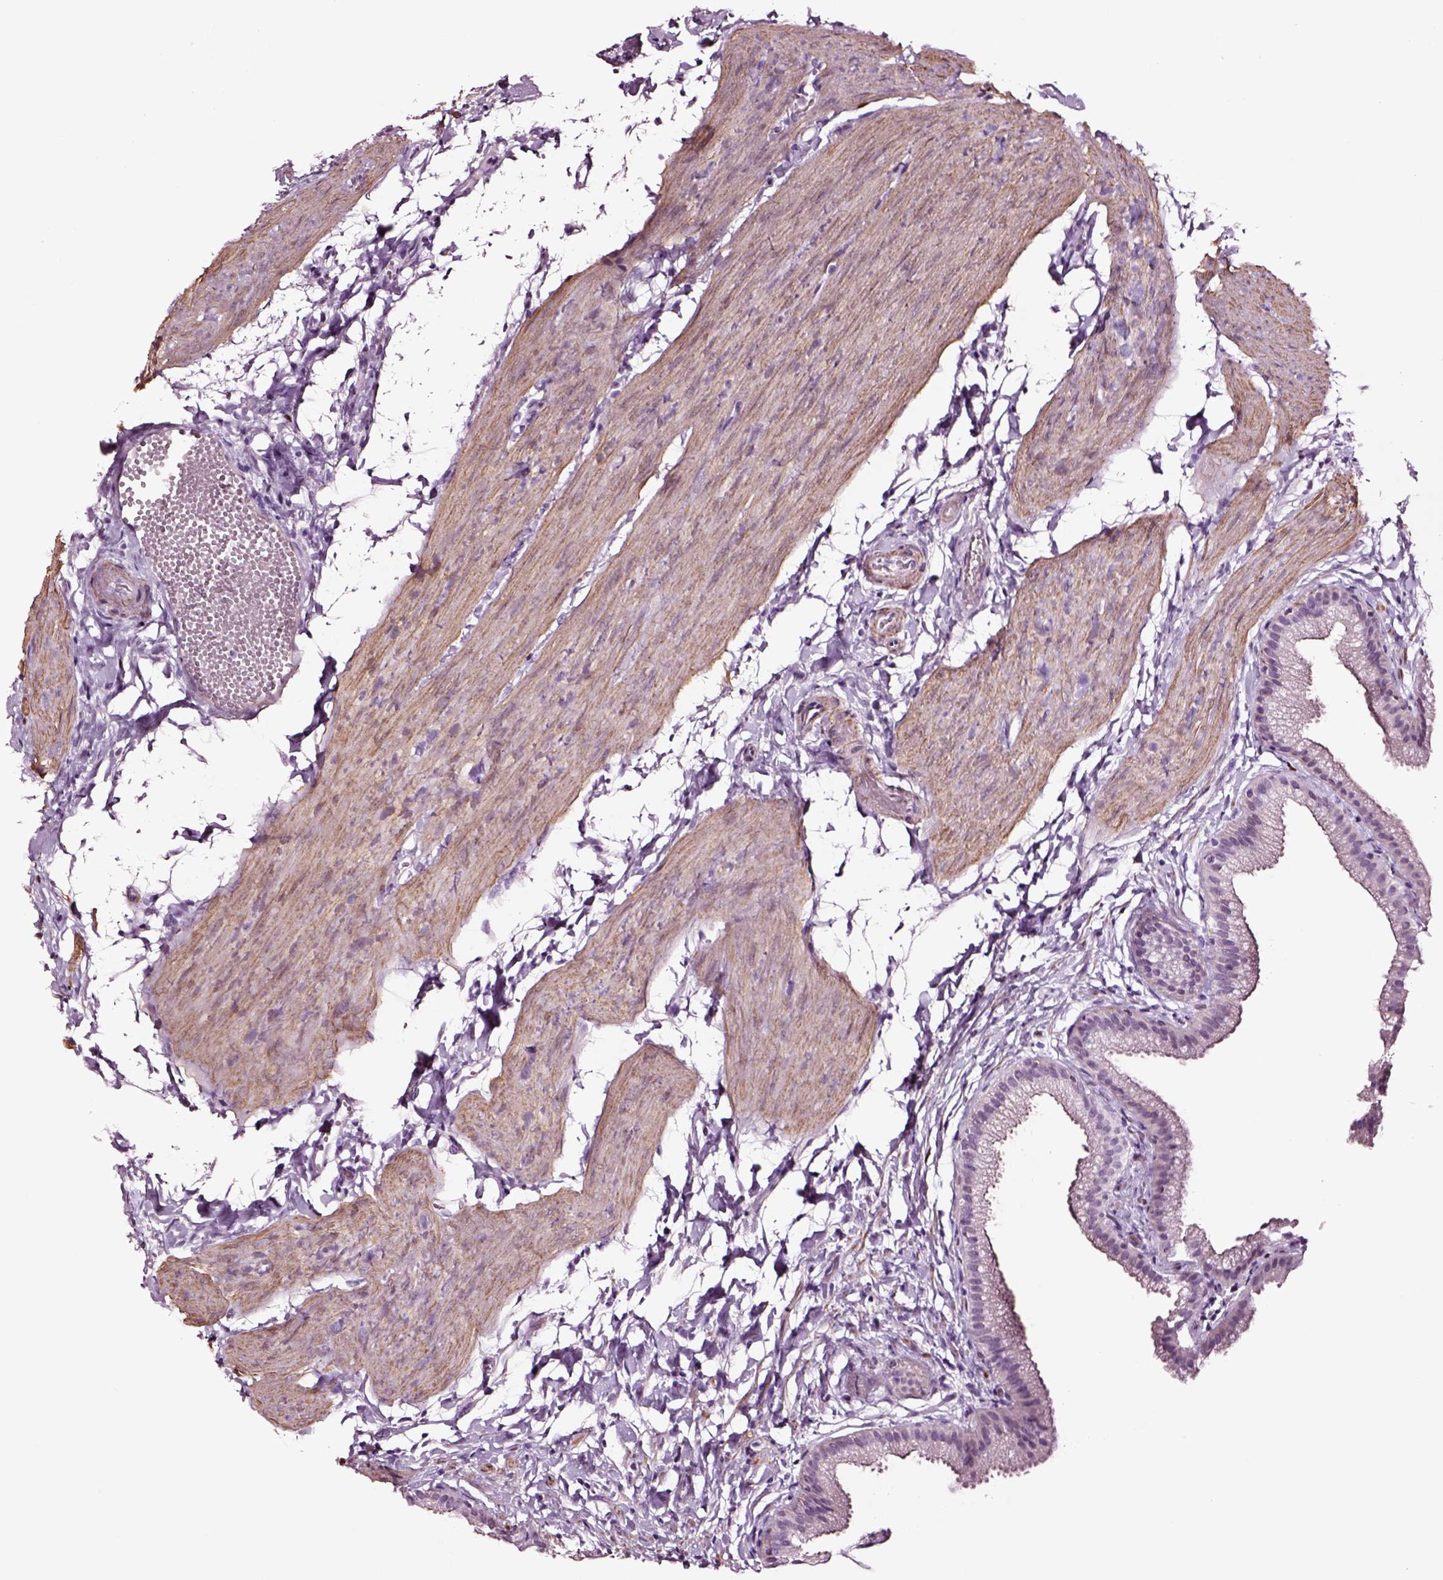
{"staining": {"intensity": "negative", "quantity": "none", "location": "none"}, "tissue": "gallbladder", "cell_type": "Glandular cells", "image_type": "normal", "snomed": [{"axis": "morphology", "description": "Normal tissue, NOS"}, {"axis": "topography", "description": "Gallbladder"}], "caption": "IHC of unremarkable human gallbladder shows no positivity in glandular cells. The staining is performed using DAB brown chromogen with nuclei counter-stained in using hematoxylin.", "gene": "SOX10", "patient": {"sex": "female", "age": 63}}